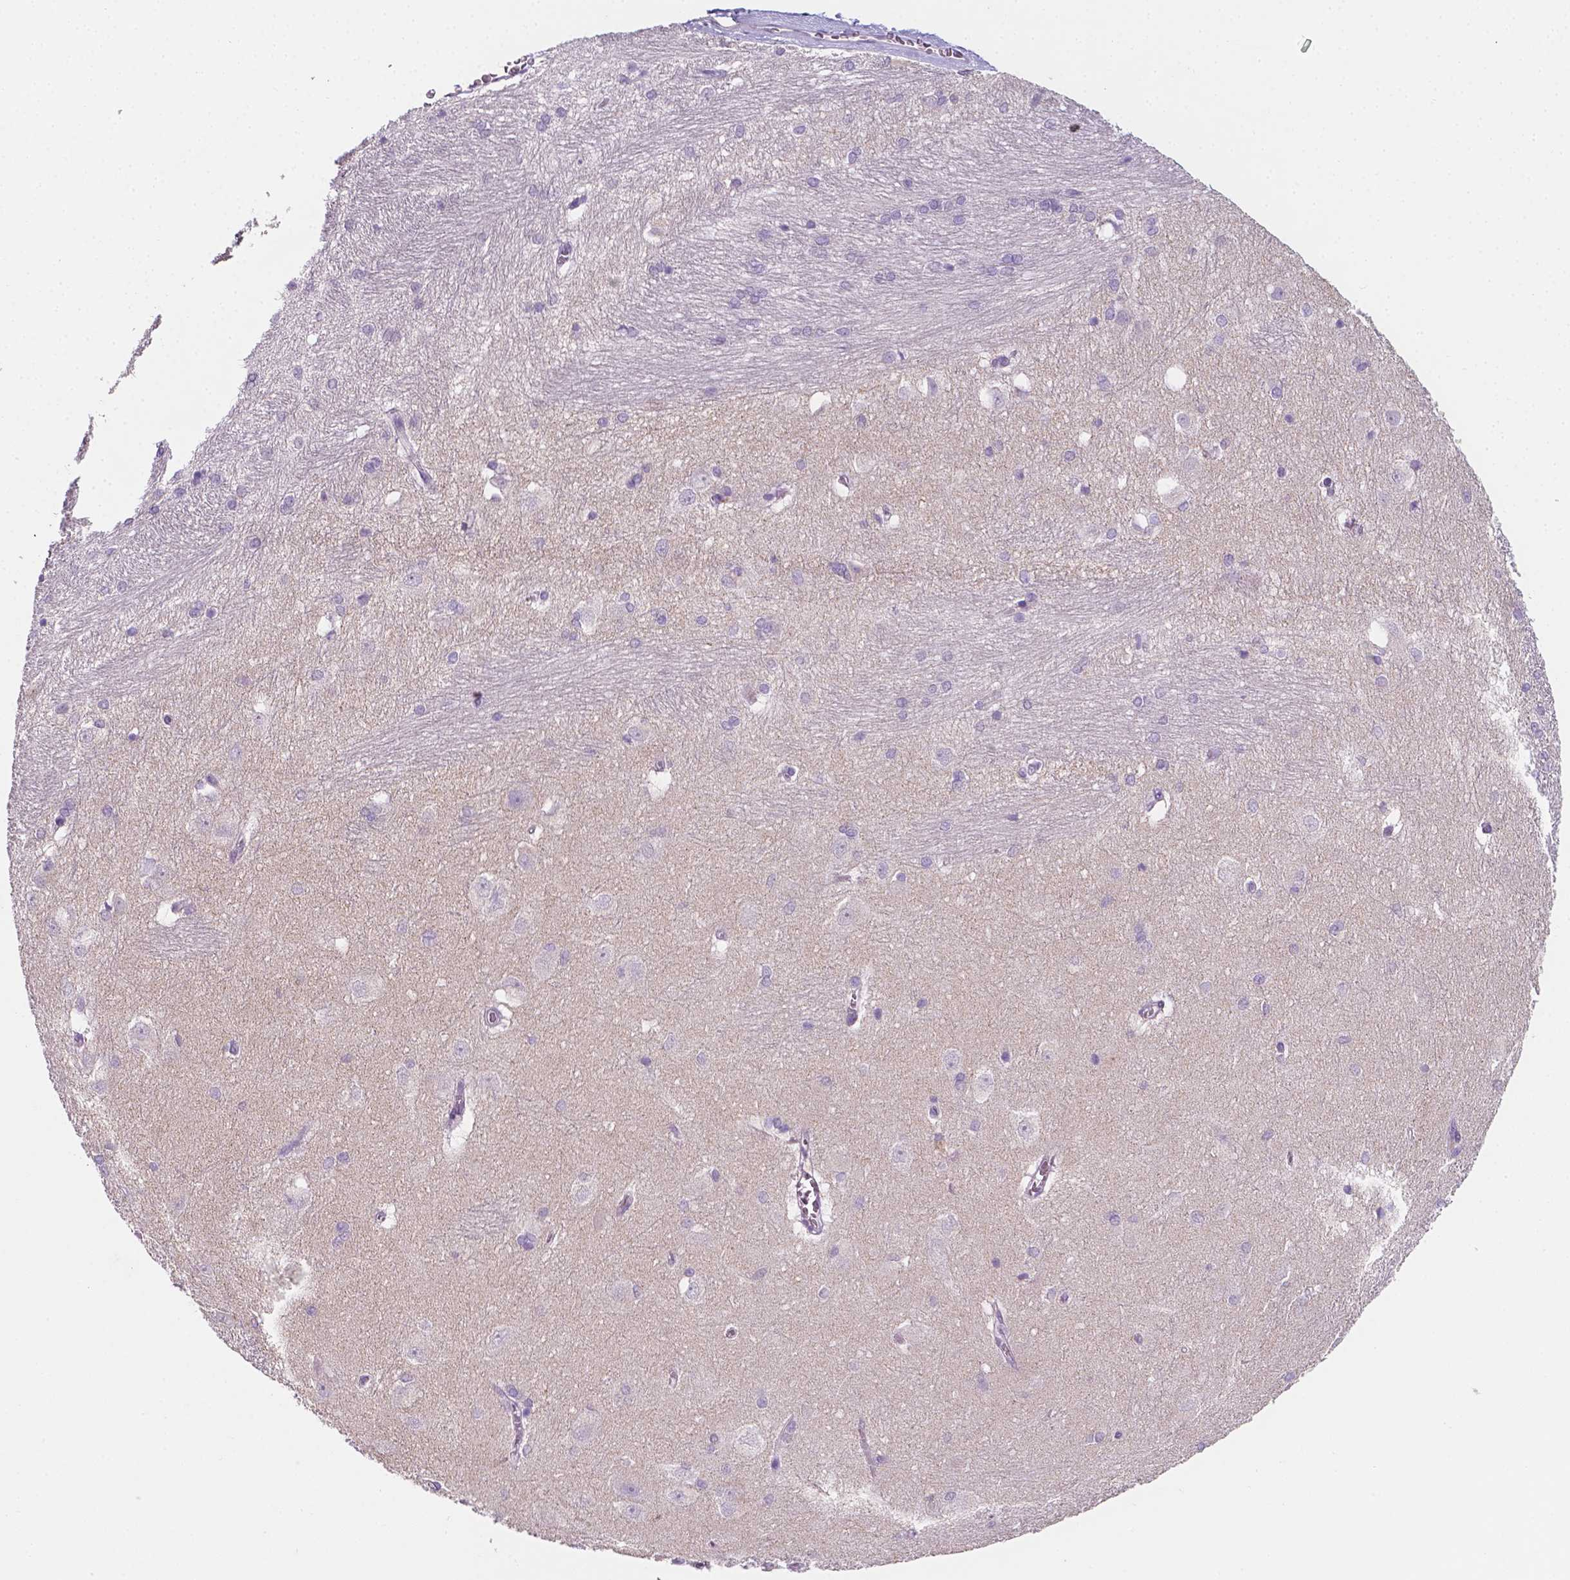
{"staining": {"intensity": "negative", "quantity": "none", "location": "none"}, "tissue": "hippocampus", "cell_type": "Glial cells", "image_type": "normal", "snomed": [{"axis": "morphology", "description": "Normal tissue, NOS"}, {"axis": "topography", "description": "Cerebral cortex"}, {"axis": "topography", "description": "Hippocampus"}], "caption": "Protein analysis of benign hippocampus shows no significant expression in glial cells.", "gene": "EGFR", "patient": {"sex": "female", "age": 19}}